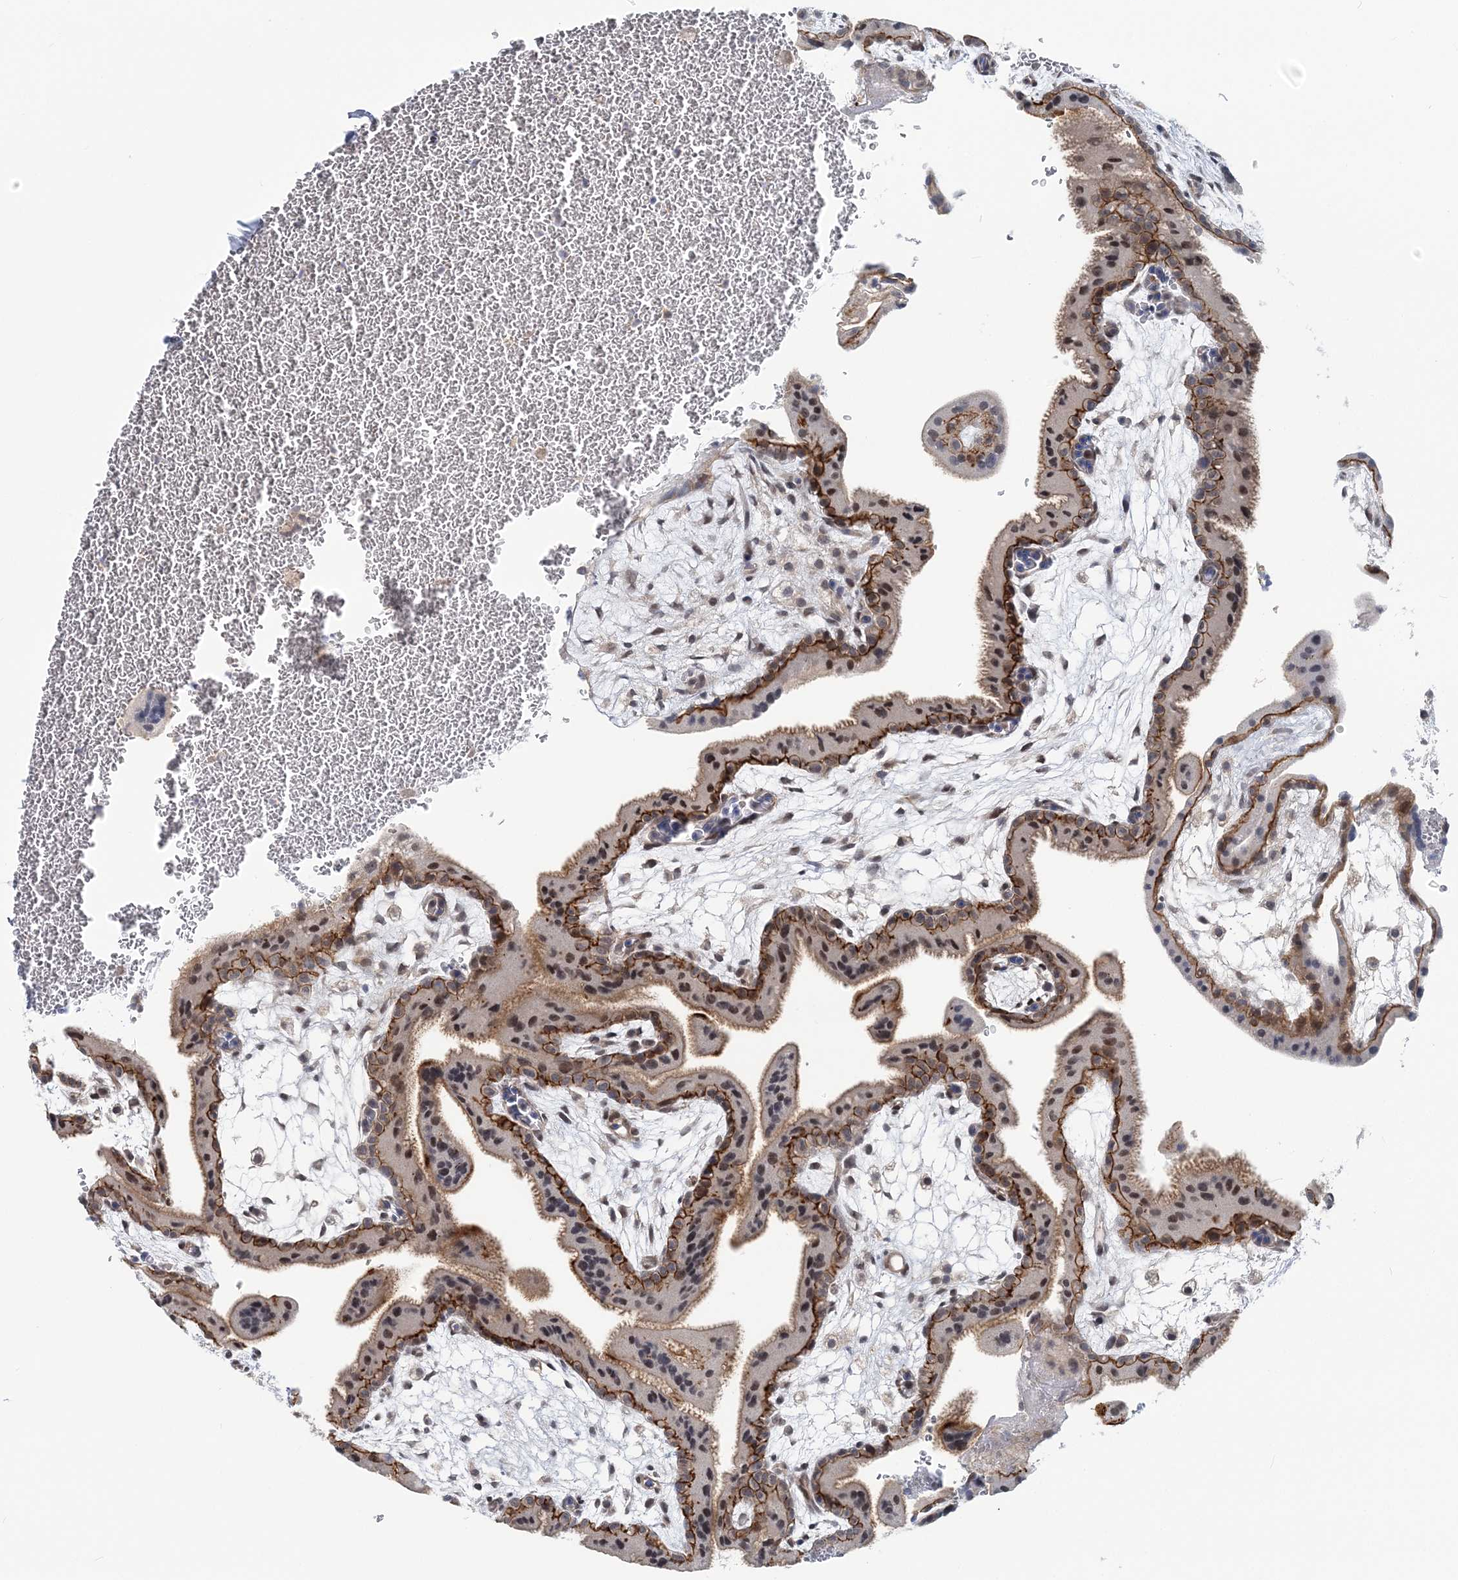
{"staining": {"intensity": "moderate", "quantity": "25%-75%", "location": "nuclear"}, "tissue": "placenta", "cell_type": "Decidual cells", "image_type": "normal", "snomed": [{"axis": "morphology", "description": "Normal tissue, NOS"}, {"axis": "topography", "description": "Placenta"}], "caption": "Immunohistochemistry (IHC) histopathology image of benign placenta stained for a protein (brown), which displays medium levels of moderate nuclear staining in approximately 25%-75% of decidual cells.", "gene": "HYCC2", "patient": {"sex": "female", "age": 35}}